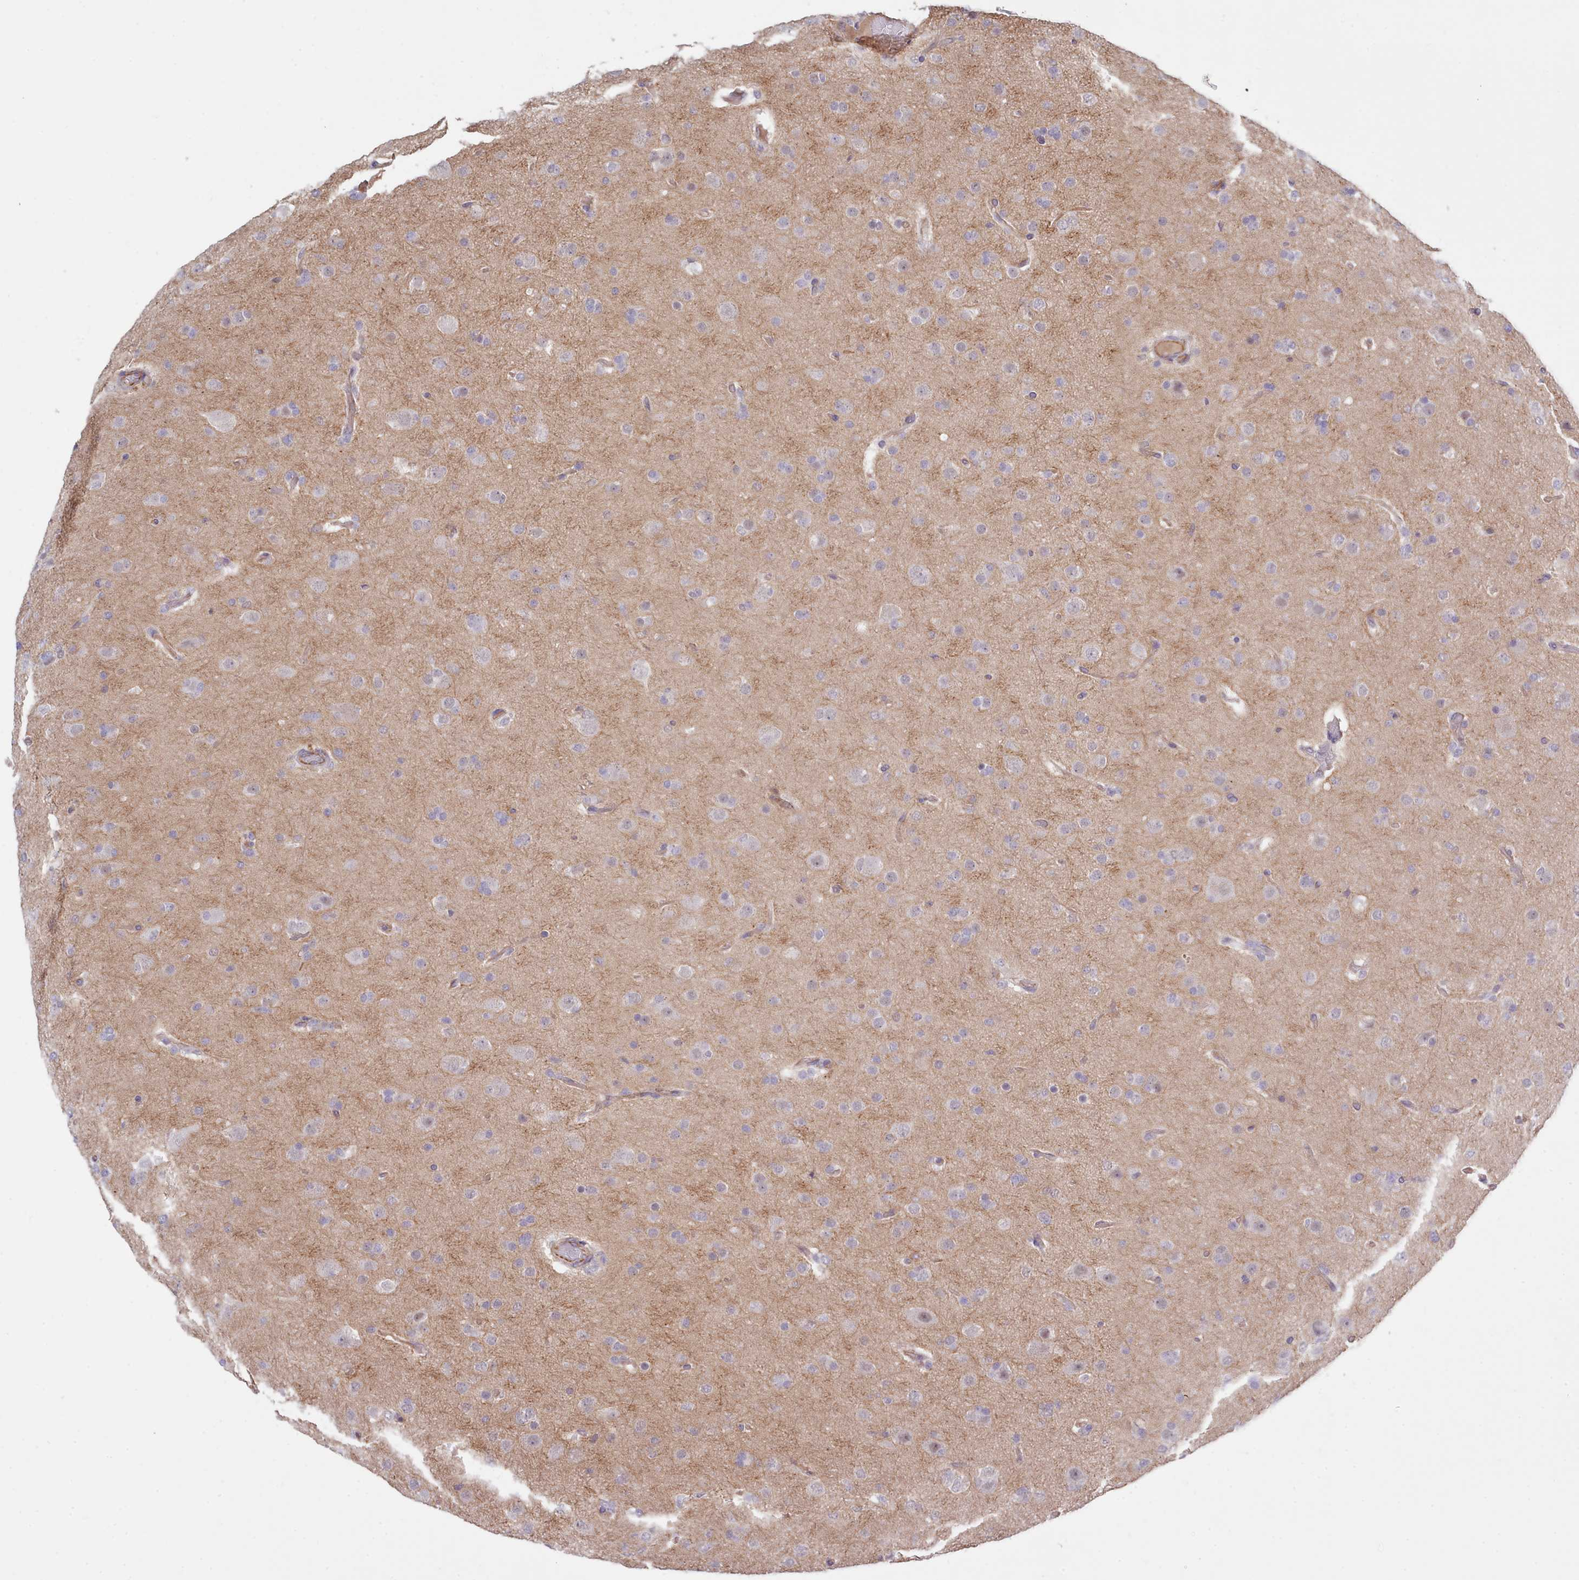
{"staining": {"intensity": "weak", "quantity": "<25%", "location": "cytoplasmic/membranous"}, "tissue": "glioma", "cell_type": "Tumor cells", "image_type": "cancer", "snomed": [{"axis": "morphology", "description": "Glioma, malignant, Low grade"}, {"axis": "topography", "description": "Brain"}], "caption": "Immunohistochemistry (IHC) image of neoplastic tissue: glioma stained with DAB demonstrates no significant protein staining in tumor cells.", "gene": "ZC3H13", "patient": {"sex": "male", "age": 65}}